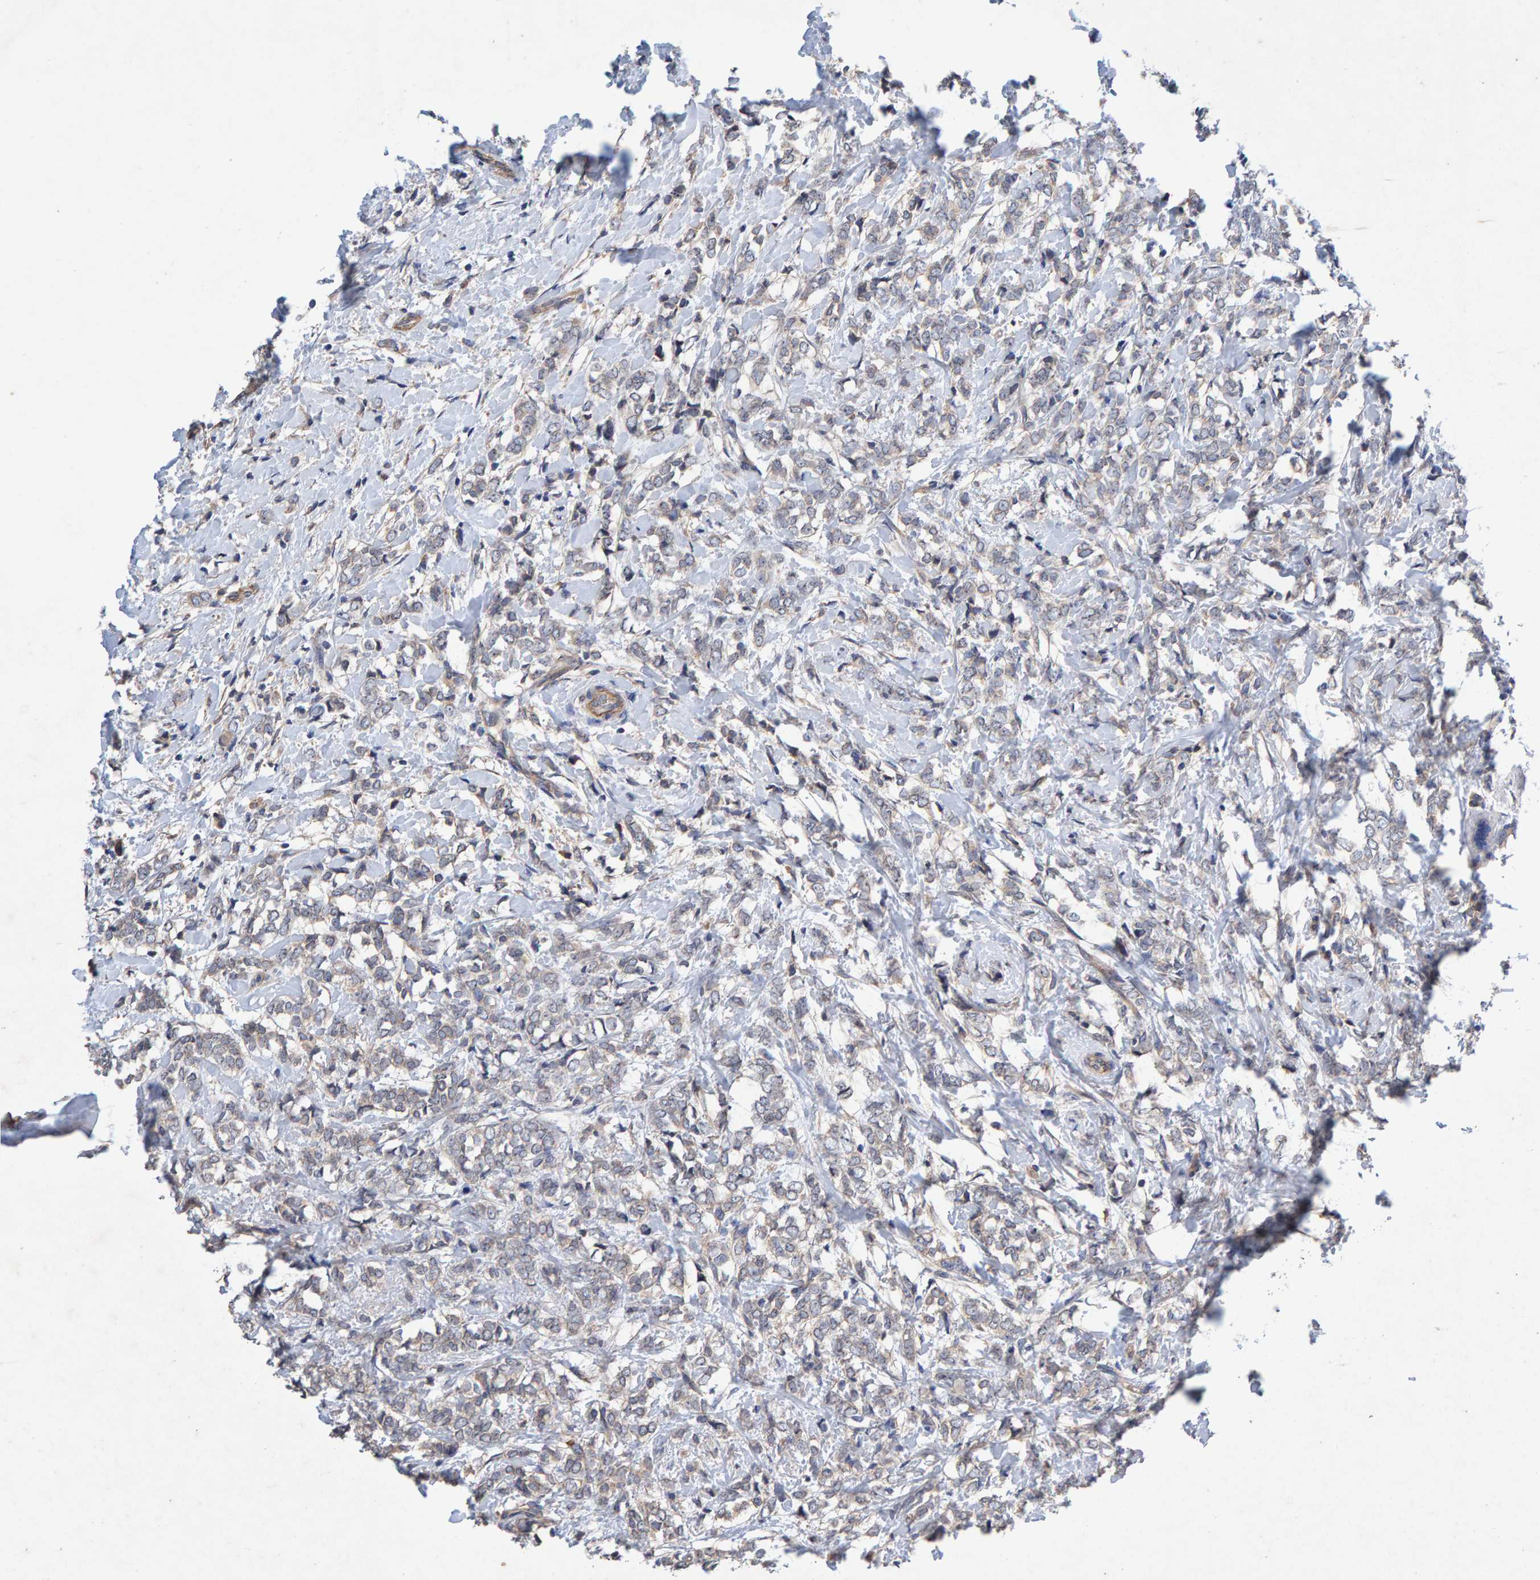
{"staining": {"intensity": "negative", "quantity": "none", "location": "none"}, "tissue": "breast cancer", "cell_type": "Tumor cells", "image_type": "cancer", "snomed": [{"axis": "morphology", "description": "Normal tissue, NOS"}, {"axis": "morphology", "description": "Lobular carcinoma"}, {"axis": "topography", "description": "Breast"}], "caption": "This is an immunohistochemistry (IHC) image of lobular carcinoma (breast). There is no positivity in tumor cells.", "gene": "EFR3A", "patient": {"sex": "female", "age": 47}}